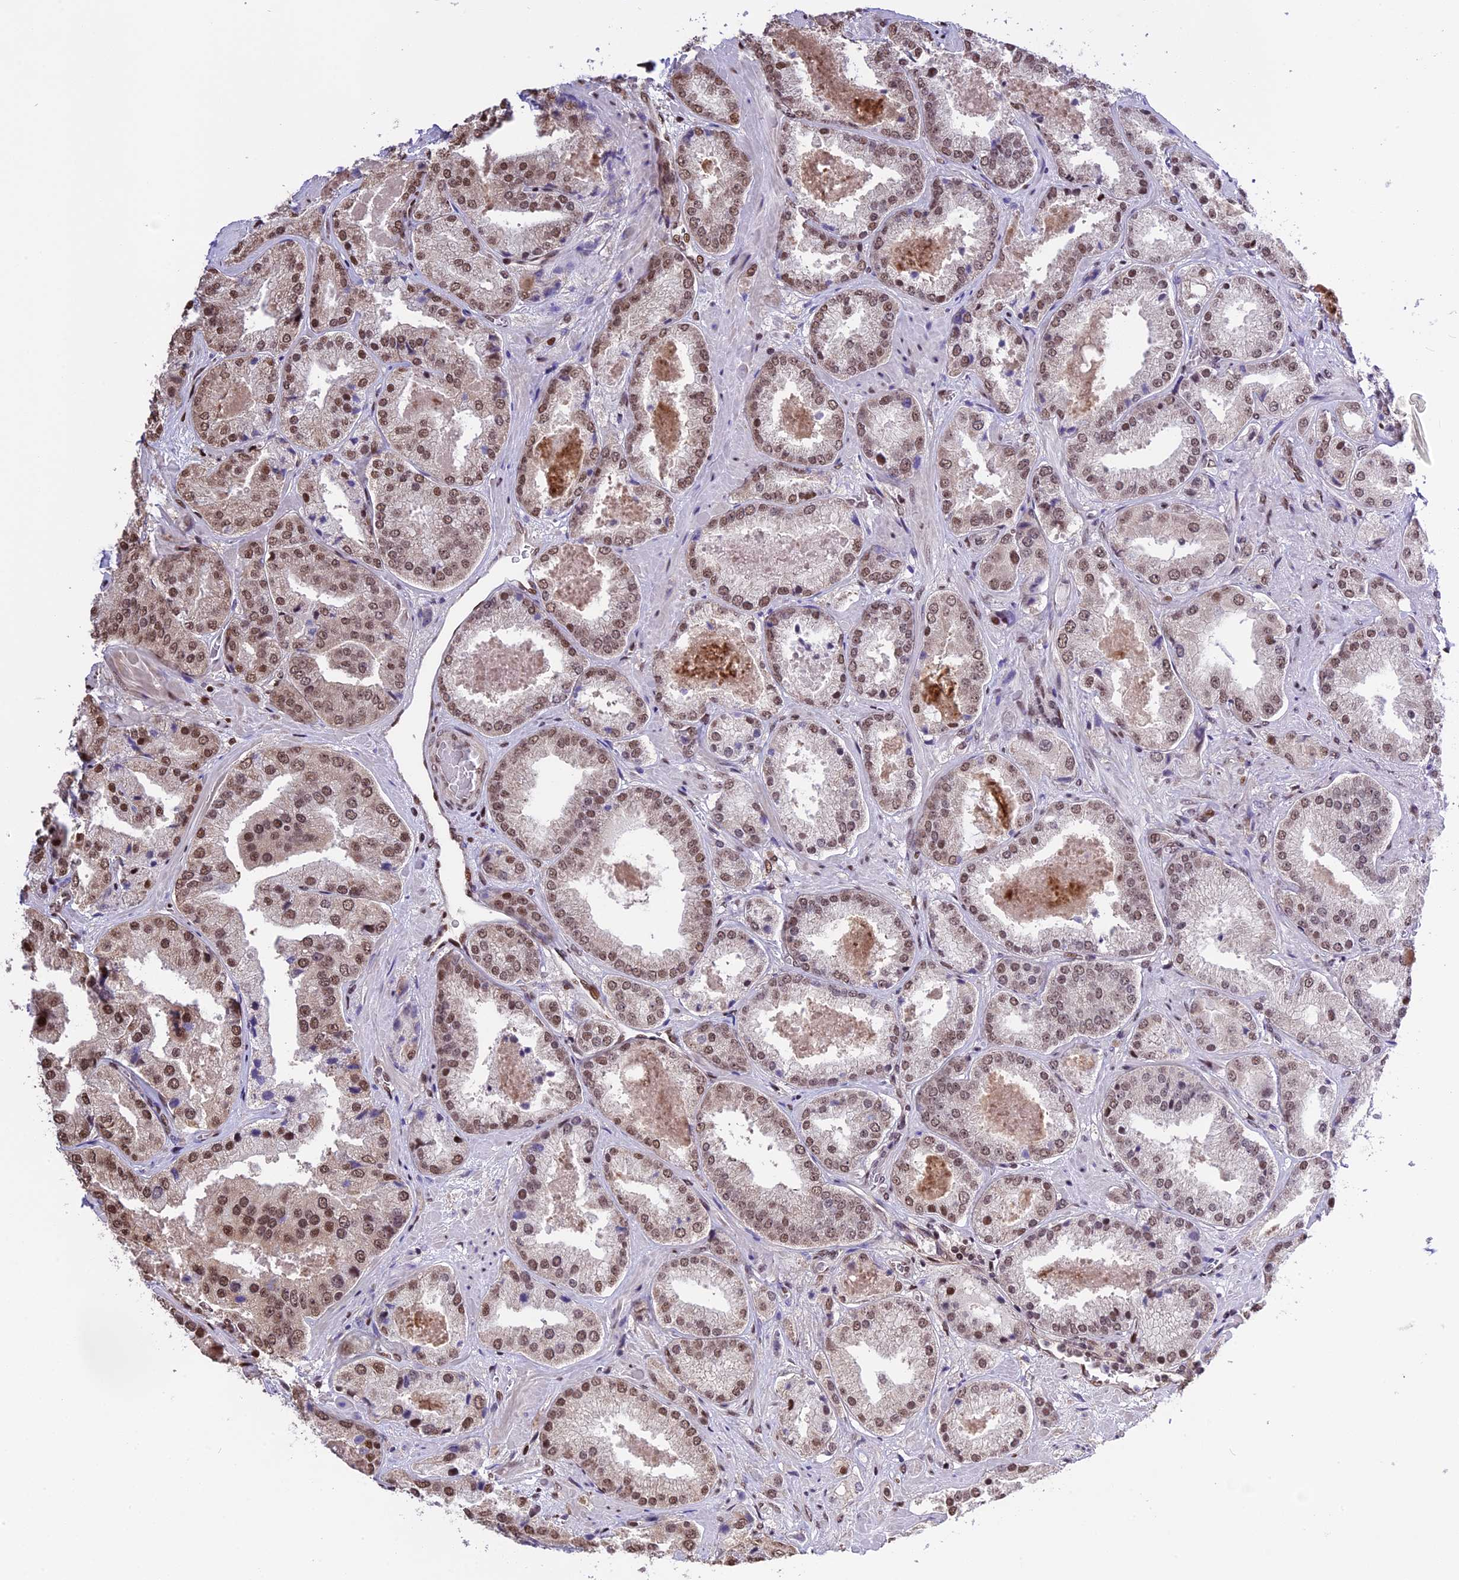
{"staining": {"intensity": "moderate", "quantity": ">75%", "location": "nuclear"}, "tissue": "prostate cancer", "cell_type": "Tumor cells", "image_type": "cancer", "snomed": [{"axis": "morphology", "description": "Adenocarcinoma, High grade"}, {"axis": "topography", "description": "Prostate"}], "caption": "Tumor cells demonstrate medium levels of moderate nuclear expression in approximately >75% of cells in adenocarcinoma (high-grade) (prostate).", "gene": "POLR3E", "patient": {"sex": "male", "age": 63}}